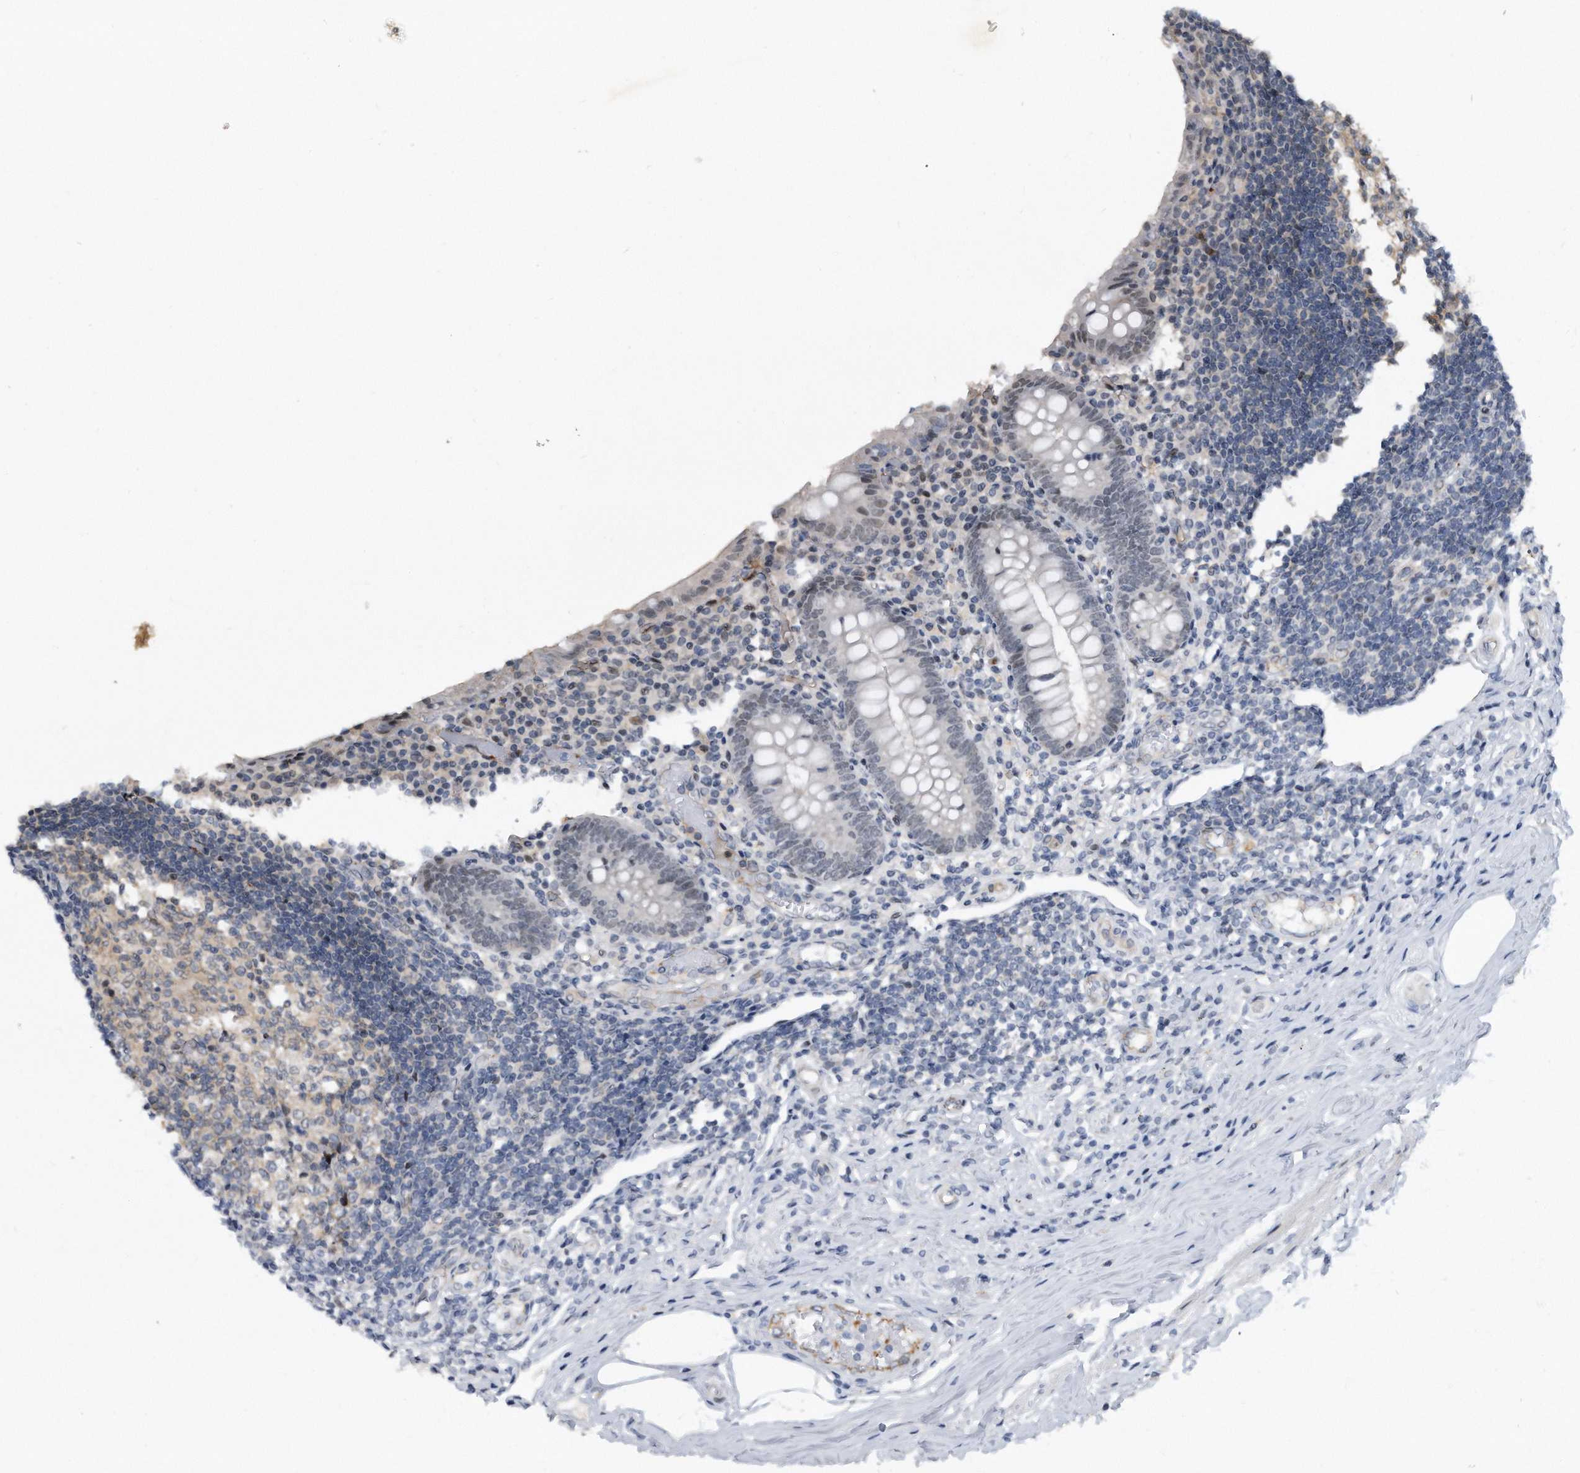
{"staining": {"intensity": "negative", "quantity": "none", "location": "none"}, "tissue": "appendix", "cell_type": "Glandular cells", "image_type": "normal", "snomed": [{"axis": "morphology", "description": "Normal tissue, NOS"}, {"axis": "topography", "description": "Appendix"}], "caption": "Immunohistochemistry (IHC) of normal appendix reveals no expression in glandular cells.", "gene": "PGBD2", "patient": {"sex": "female", "age": 17}}